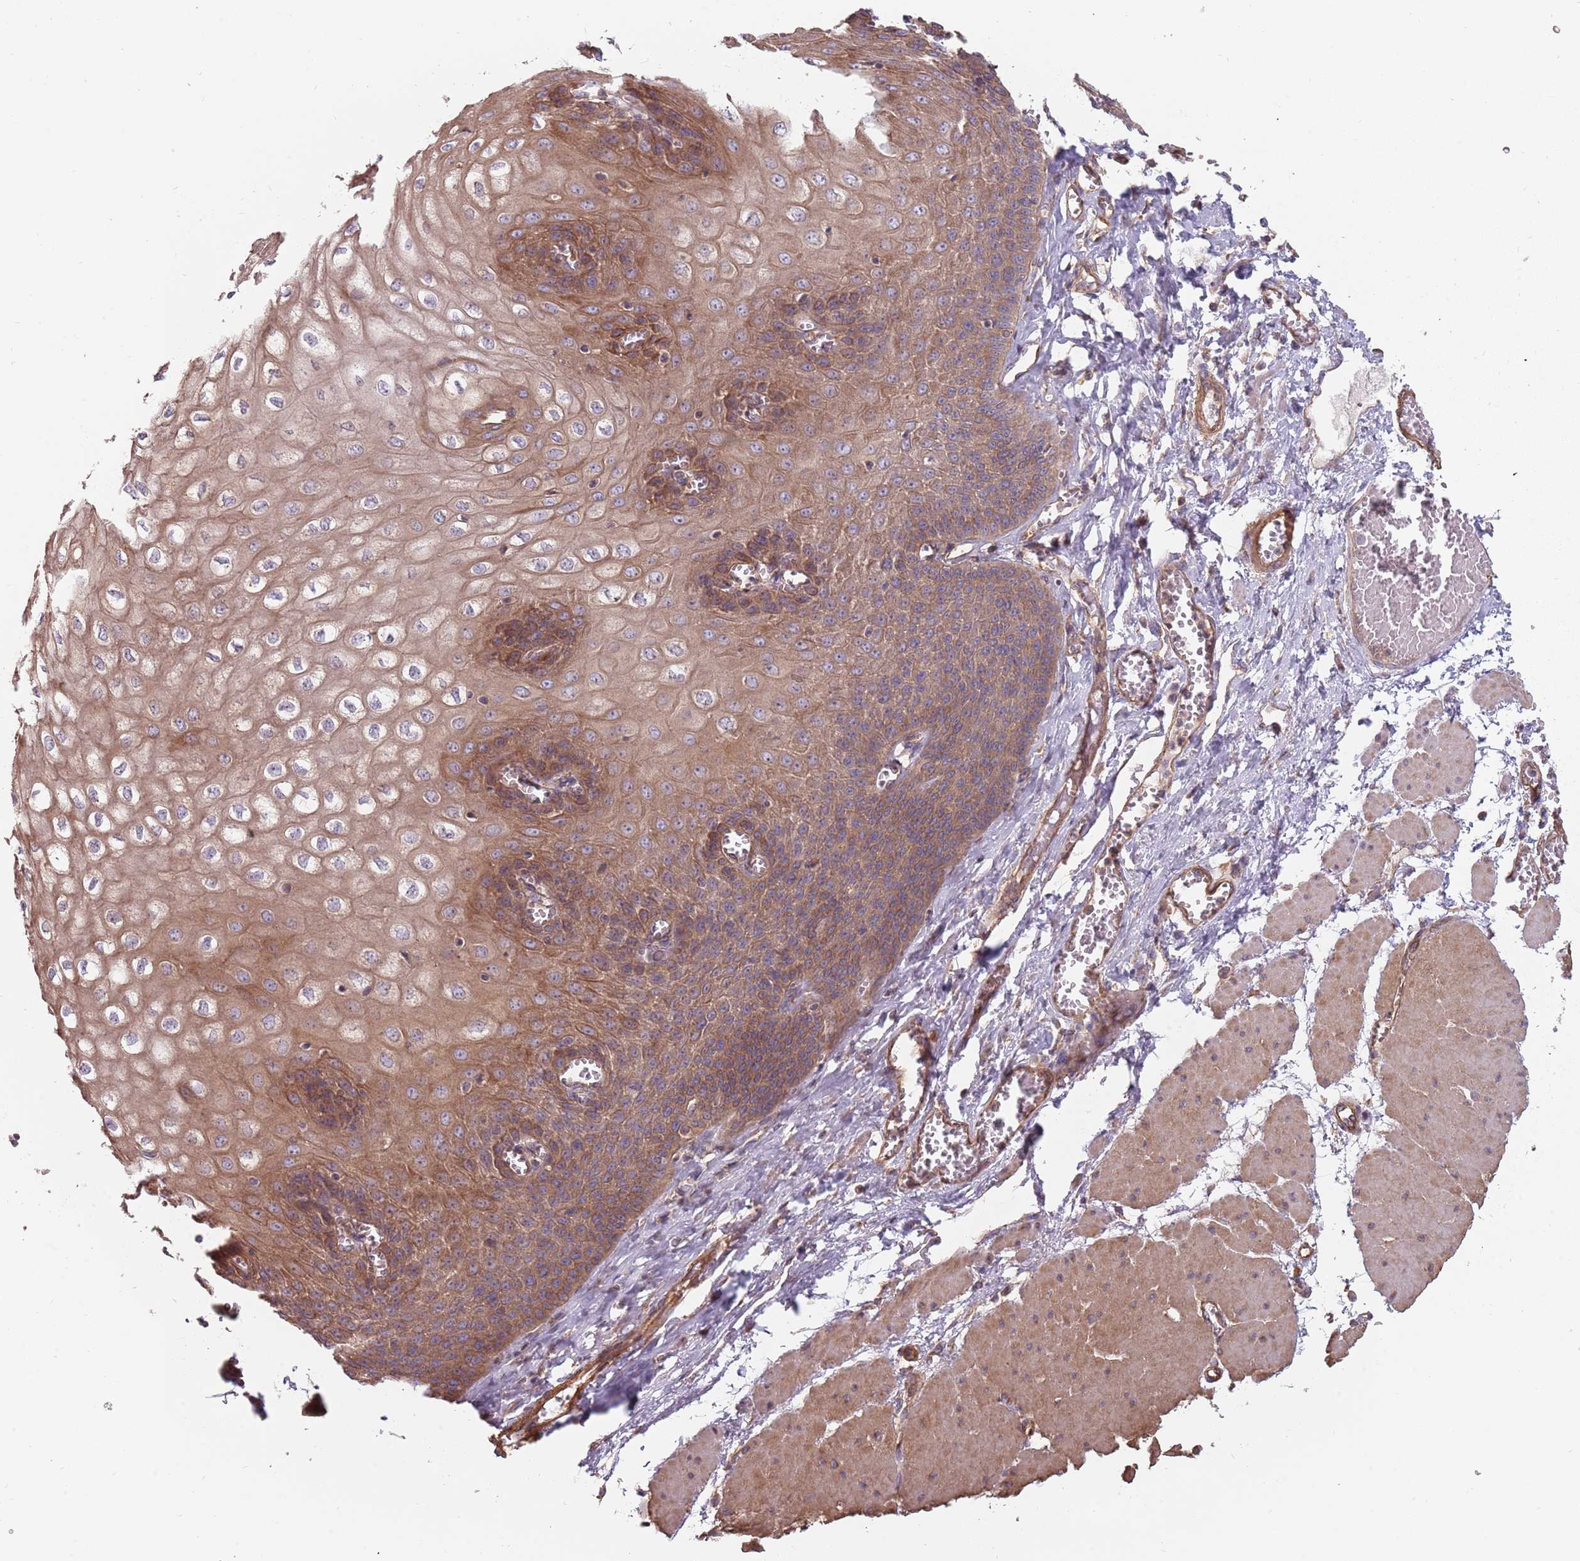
{"staining": {"intensity": "moderate", "quantity": ">75%", "location": "cytoplasmic/membranous"}, "tissue": "esophagus", "cell_type": "Squamous epithelial cells", "image_type": "normal", "snomed": [{"axis": "morphology", "description": "Normal tissue, NOS"}, {"axis": "topography", "description": "Esophagus"}], "caption": "Immunohistochemical staining of normal human esophagus shows >75% levels of moderate cytoplasmic/membranous protein expression in approximately >75% of squamous epithelial cells. (IHC, brightfield microscopy, high magnification).", "gene": "SPDL1", "patient": {"sex": "male", "age": 60}}